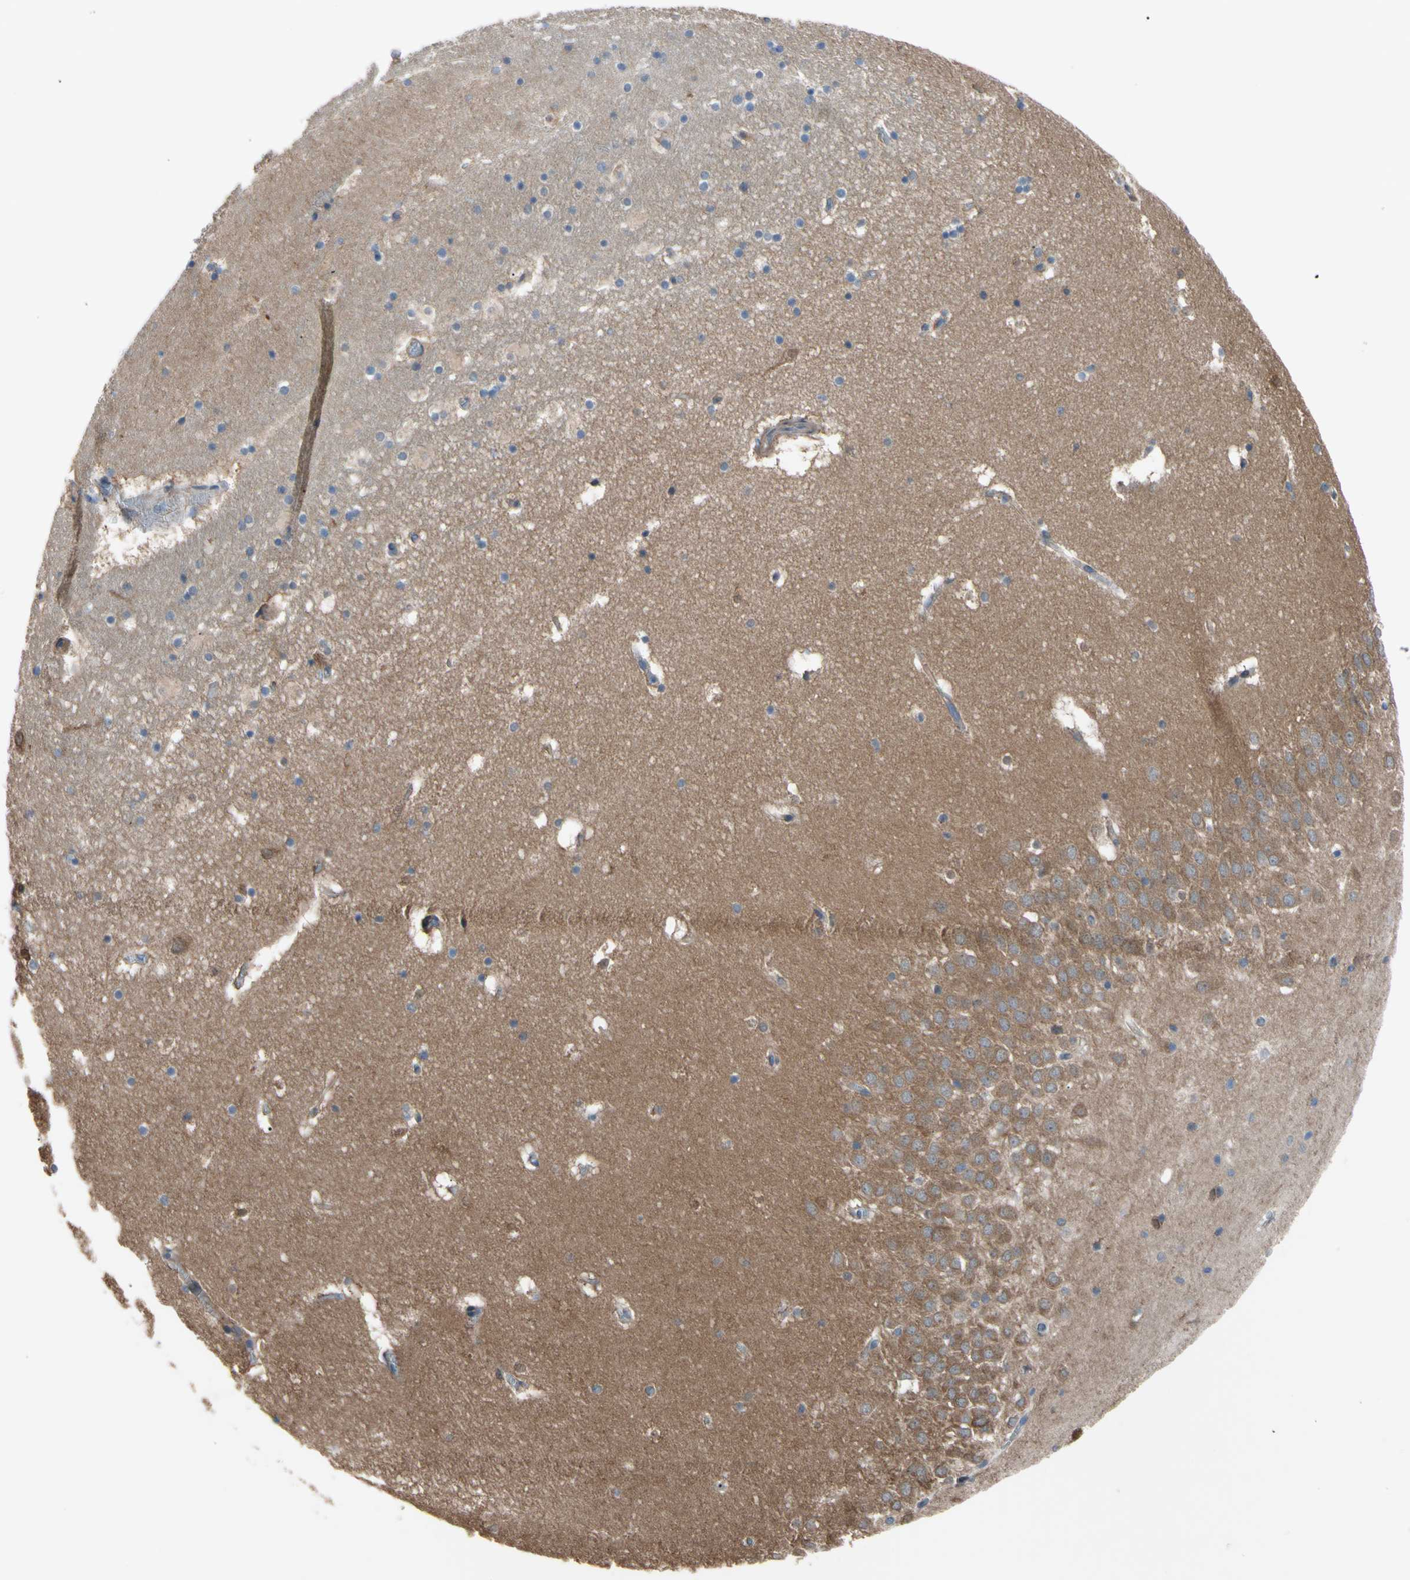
{"staining": {"intensity": "moderate", "quantity": "25%-75%", "location": "cytoplasmic/membranous"}, "tissue": "hippocampus", "cell_type": "Glial cells", "image_type": "normal", "snomed": [{"axis": "morphology", "description": "Normal tissue, NOS"}, {"axis": "topography", "description": "Hippocampus"}], "caption": "Glial cells display medium levels of moderate cytoplasmic/membranous staining in about 25%-75% of cells in unremarkable hippocampus.", "gene": "SVIL", "patient": {"sex": "male", "age": 45}}